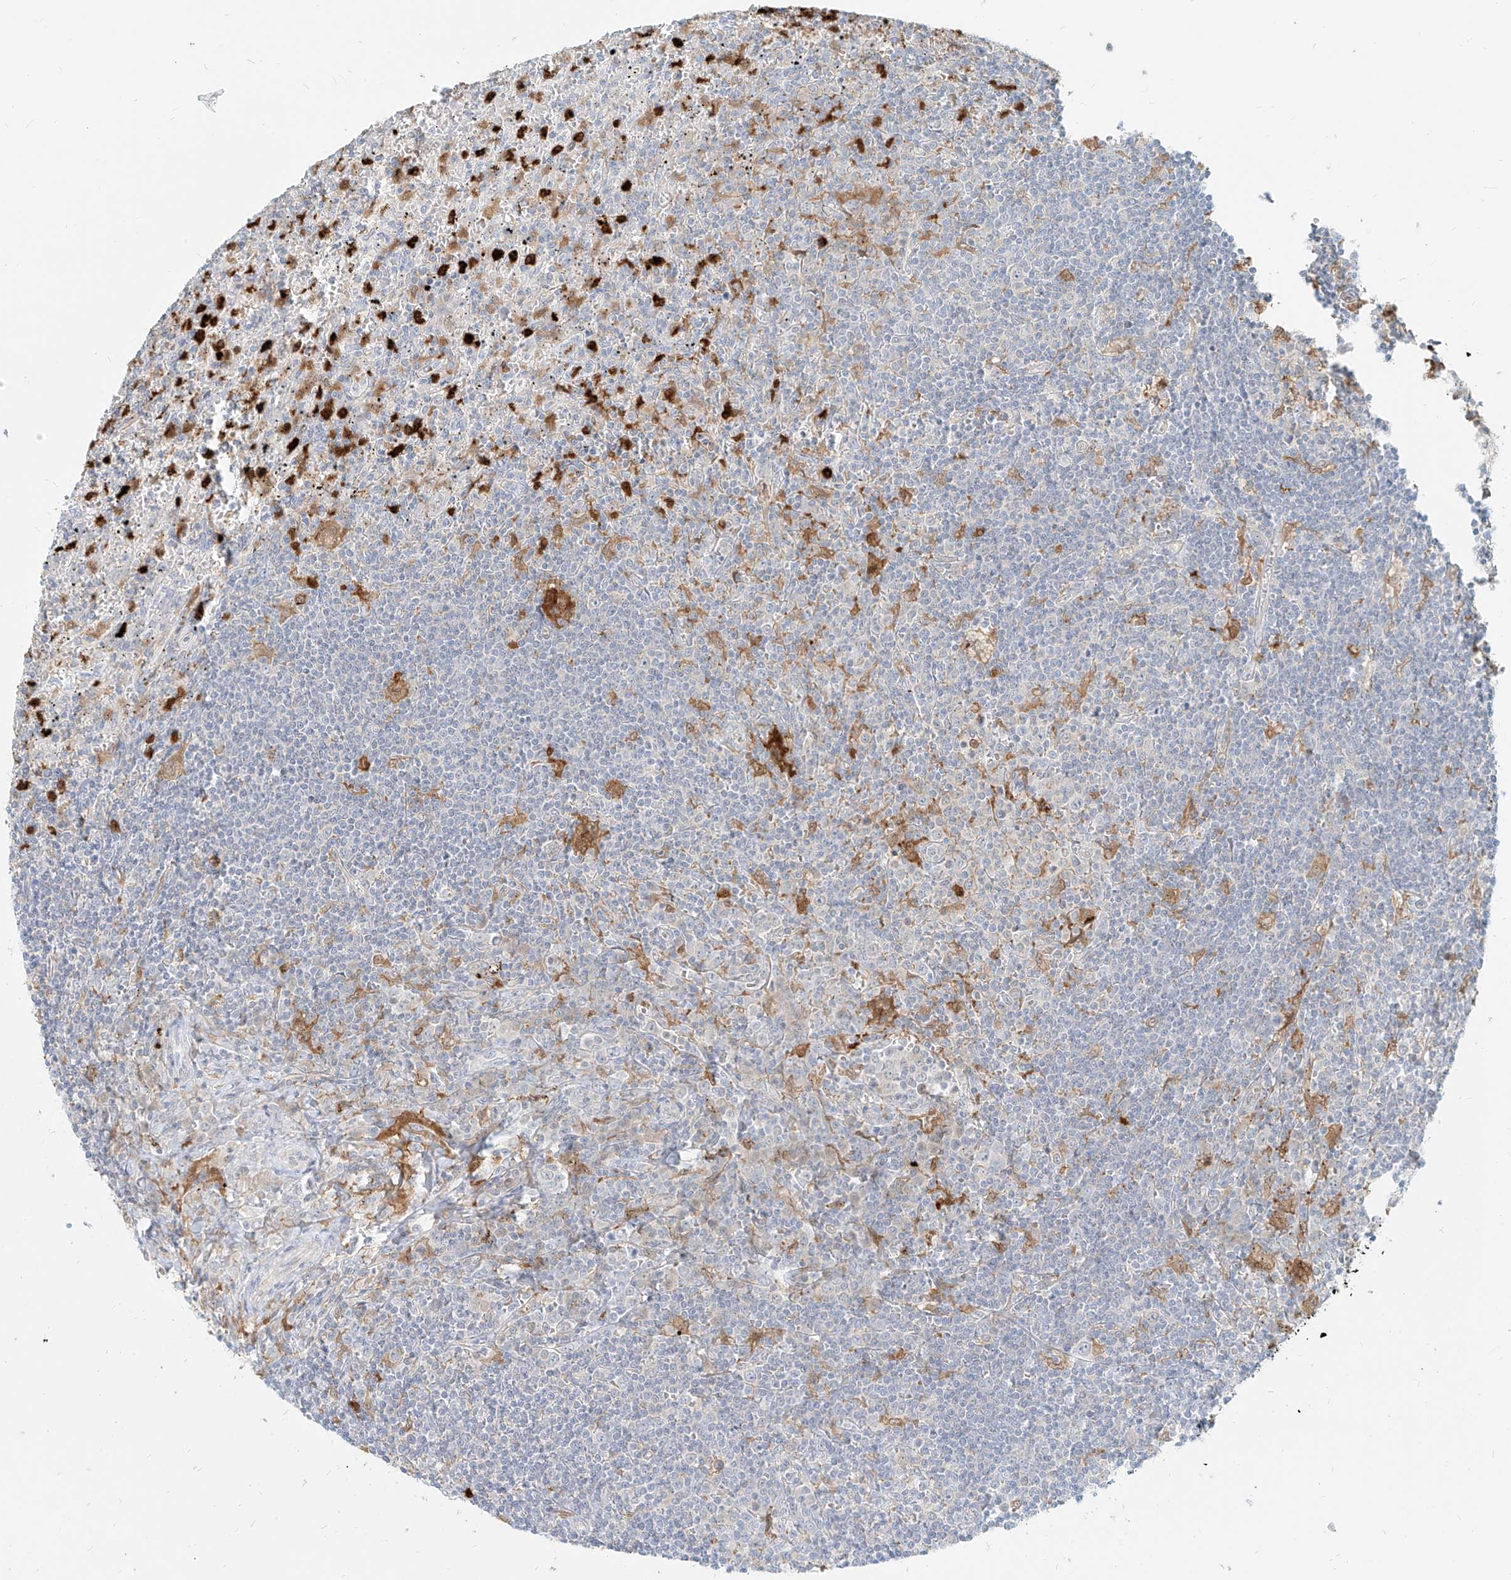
{"staining": {"intensity": "negative", "quantity": "none", "location": "none"}, "tissue": "lymphoma", "cell_type": "Tumor cells", "image_type": "cancer", "snomed": [{"axis": "morphology", "description": "Malignant lymphoma, non-Hodgkin's type, Low grade"}, {"axis": "topography", "description": "Spleen"}], "caption": "This is an IHC micrograph of human malignant lymphoma, non-Hodgkin's type (low-grade). There is no positivity in tumor cells.", "gene": "PGD", "patient": {"sex": "male", "age": 76}}